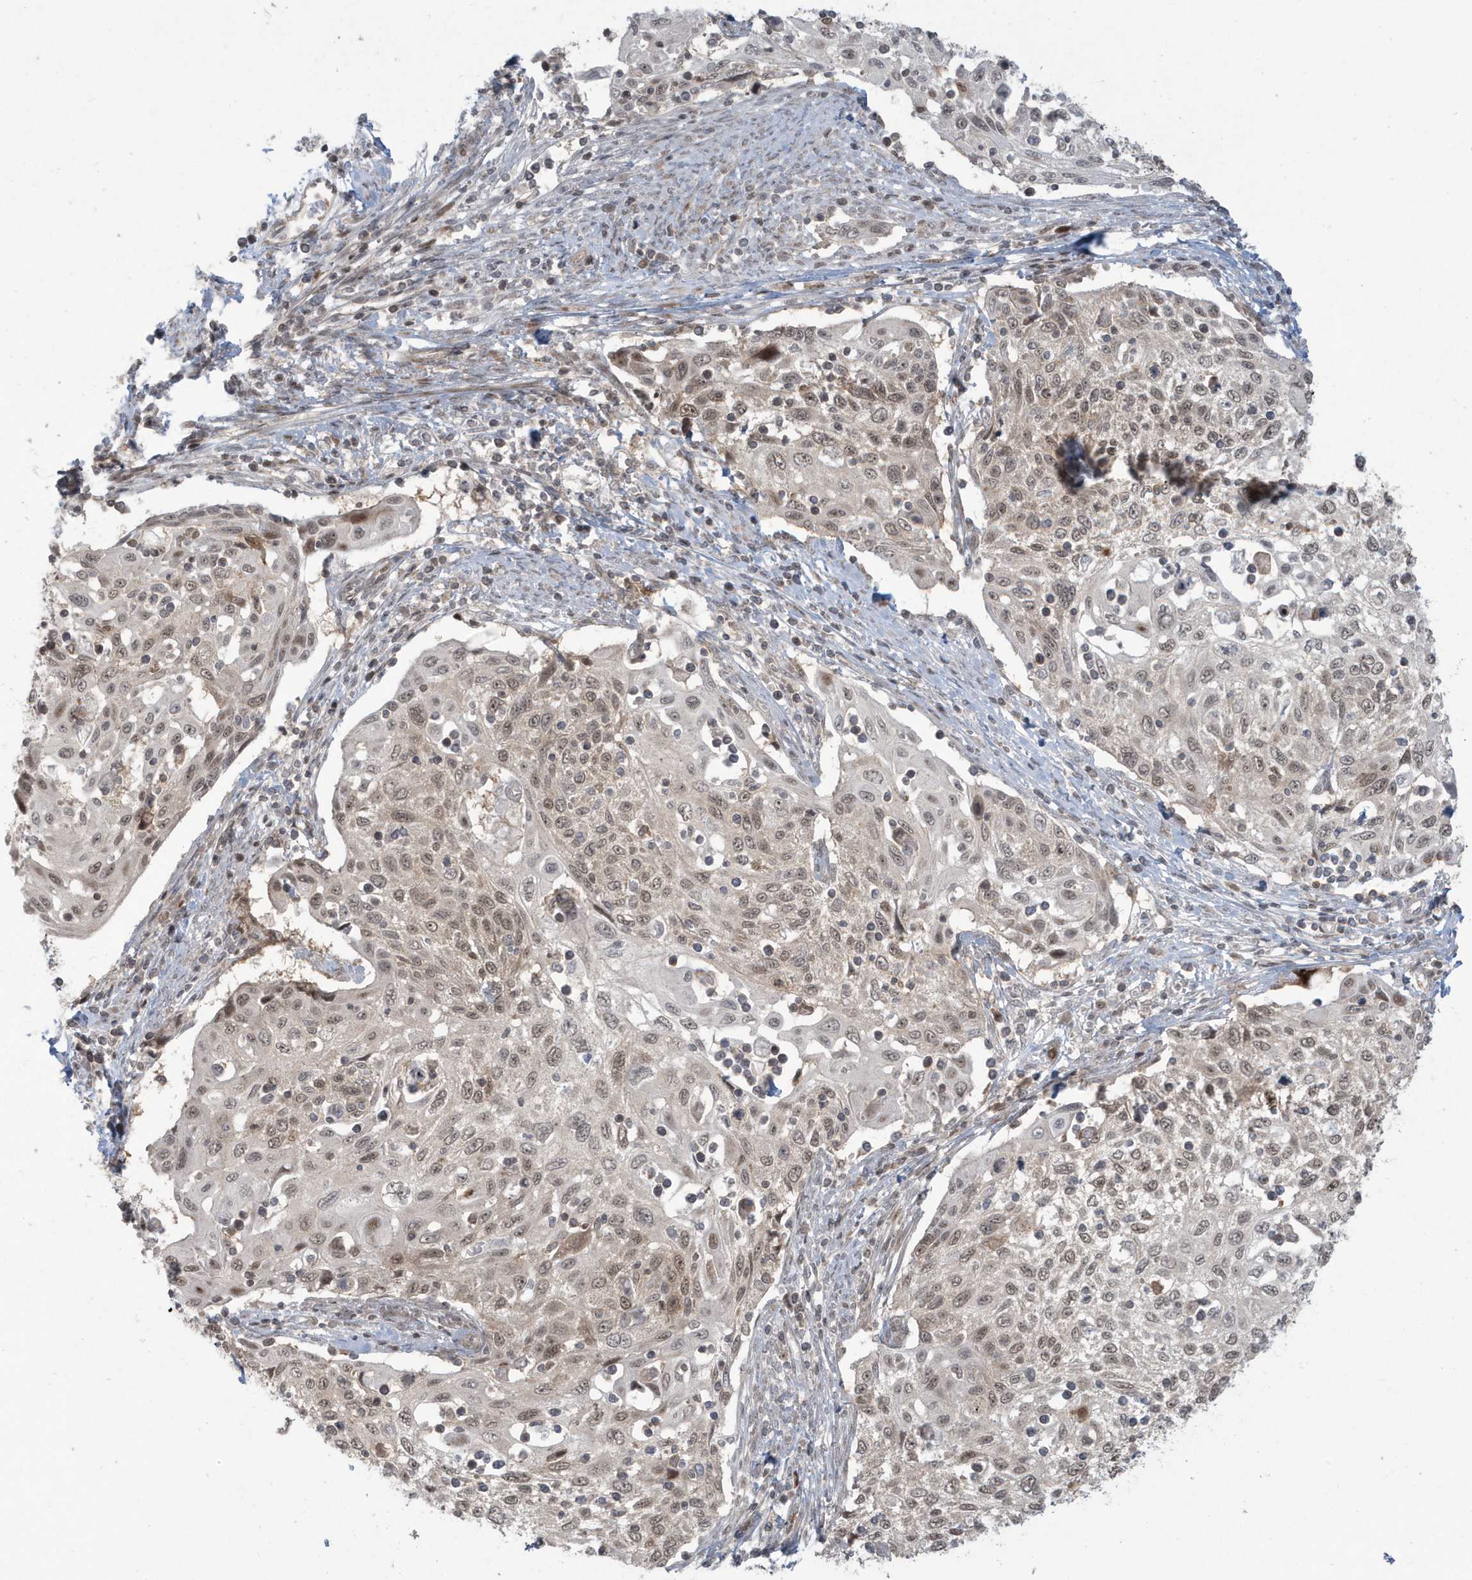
{"staining": {"intensity": "weak", "quantity": ">75%", "location": "nuclear"}, "tissue": "cervical cancer", "cell_type": "Tumor cells", "image_type": "cancer", "snomed": [{"axis": "morphology", "description": "Squamous cell carcinoma, NOS"}, {"axis": "topography", "description": "Cervix"}], "caption": "This is a photomicrograph of IHC staining of cervical cancer (squamous cell carcinoma), which shows weak staining in the nuclear of tumor cells.", "gene": "C1orf52", "patient": {"sex": "female", "age": 70}}